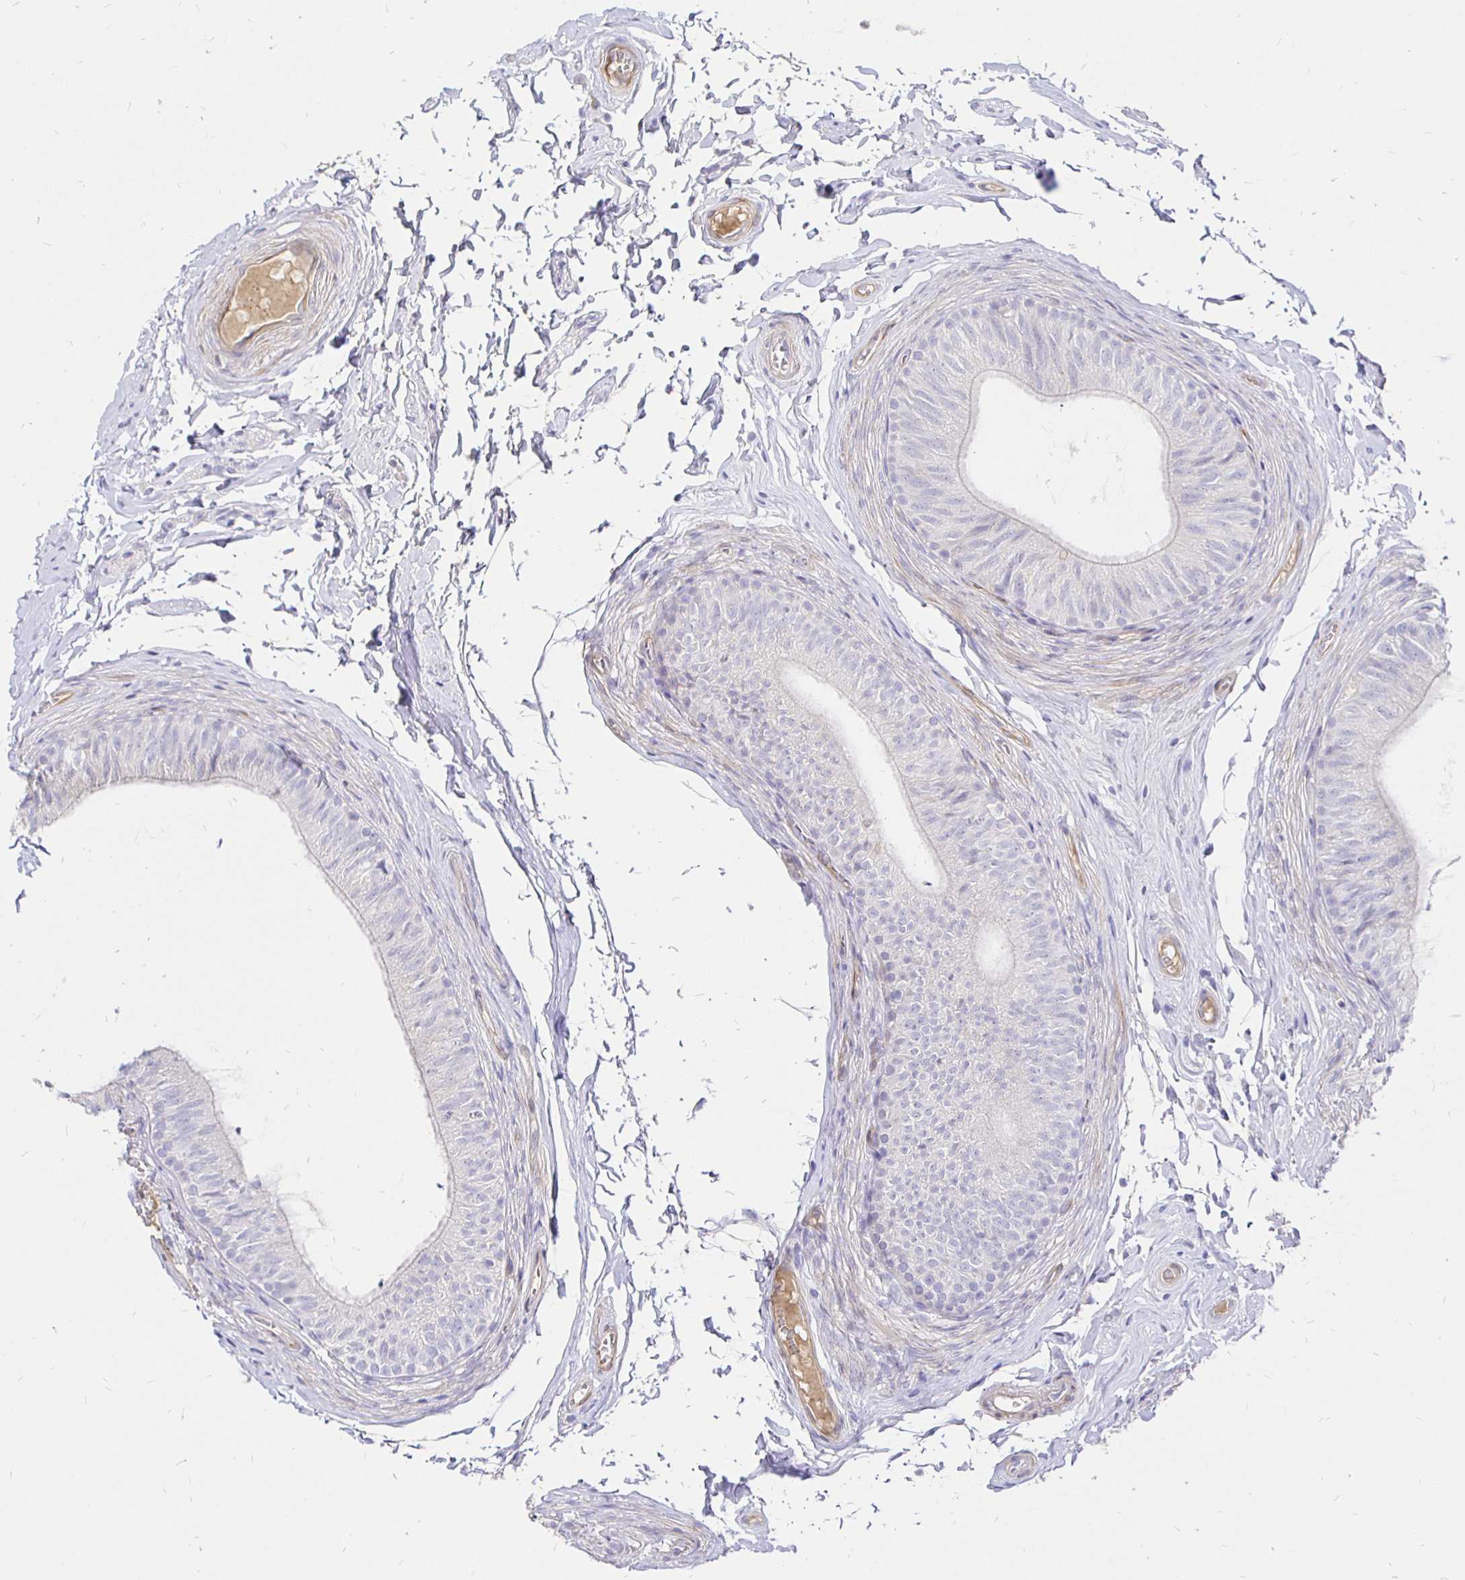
{"staining": {"intensity": "negative", "quantity": "none", "location": "none"}, "tissue": "epididymis", "cell_type": "Glandular cells", "image_type": "normal", "snomed": [{"axis": "morphology", "description": "Normal tissue, NOS"}, {"axis": "topography", "description": "Epididymis, spermatic cord, NOS"}, {"axis": "topography", "description": "Epididymis"}, {"axis": "topography", "description": "Peripheral nerve tissue"}], "caption": "IHC image of normal epididymis: epididymis stained with DAB (3,3'-diaminobenzidine) demonstrates no significant protein staining in glandular cells. (Stains: DAB IHC with hematoxylin counter stain, Microscopy: brightfield microscopy at high magnification).", "gene": "PALM2AKAP2", "patient": {"sex": "male", "age": 29}}